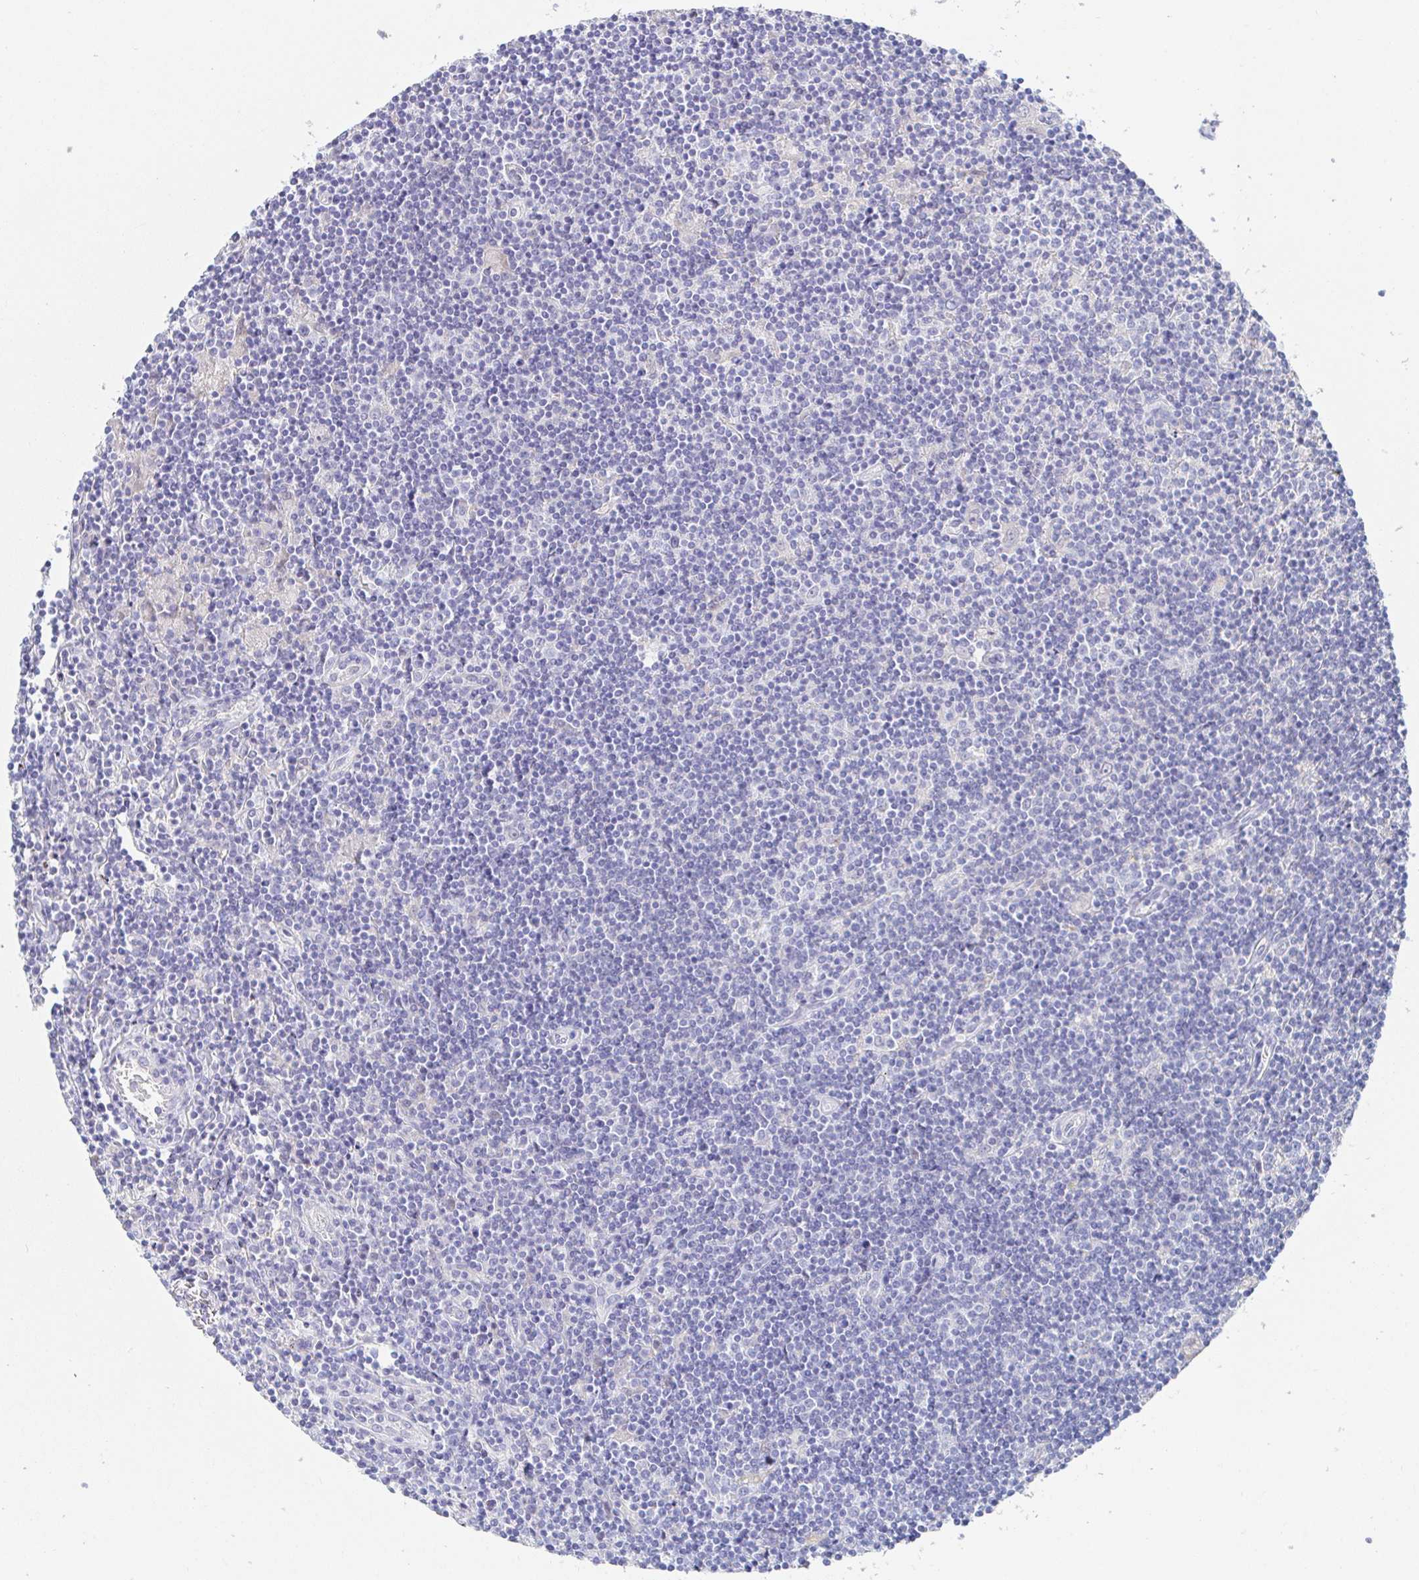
{"staining": {"intensity": "negative", "quantity": "none", "location": "none"}, "tissue": "lymphoma", "cell_type": "Tumor cells", "image_type": "cancer", "snomed": [{"axis": "morphology", "description": "Hodgkin's disease, NOS"}, {"axis": "topography", "description": "Lymph node"}], "caption": "Immunohistochemistry histopathology image of neoplastic tissue: lymphoma stained with DAB displays no significant protein staining in tumor cells.", "gene": "PDE6B", "patient": {"sex": "male", "age": 40}}